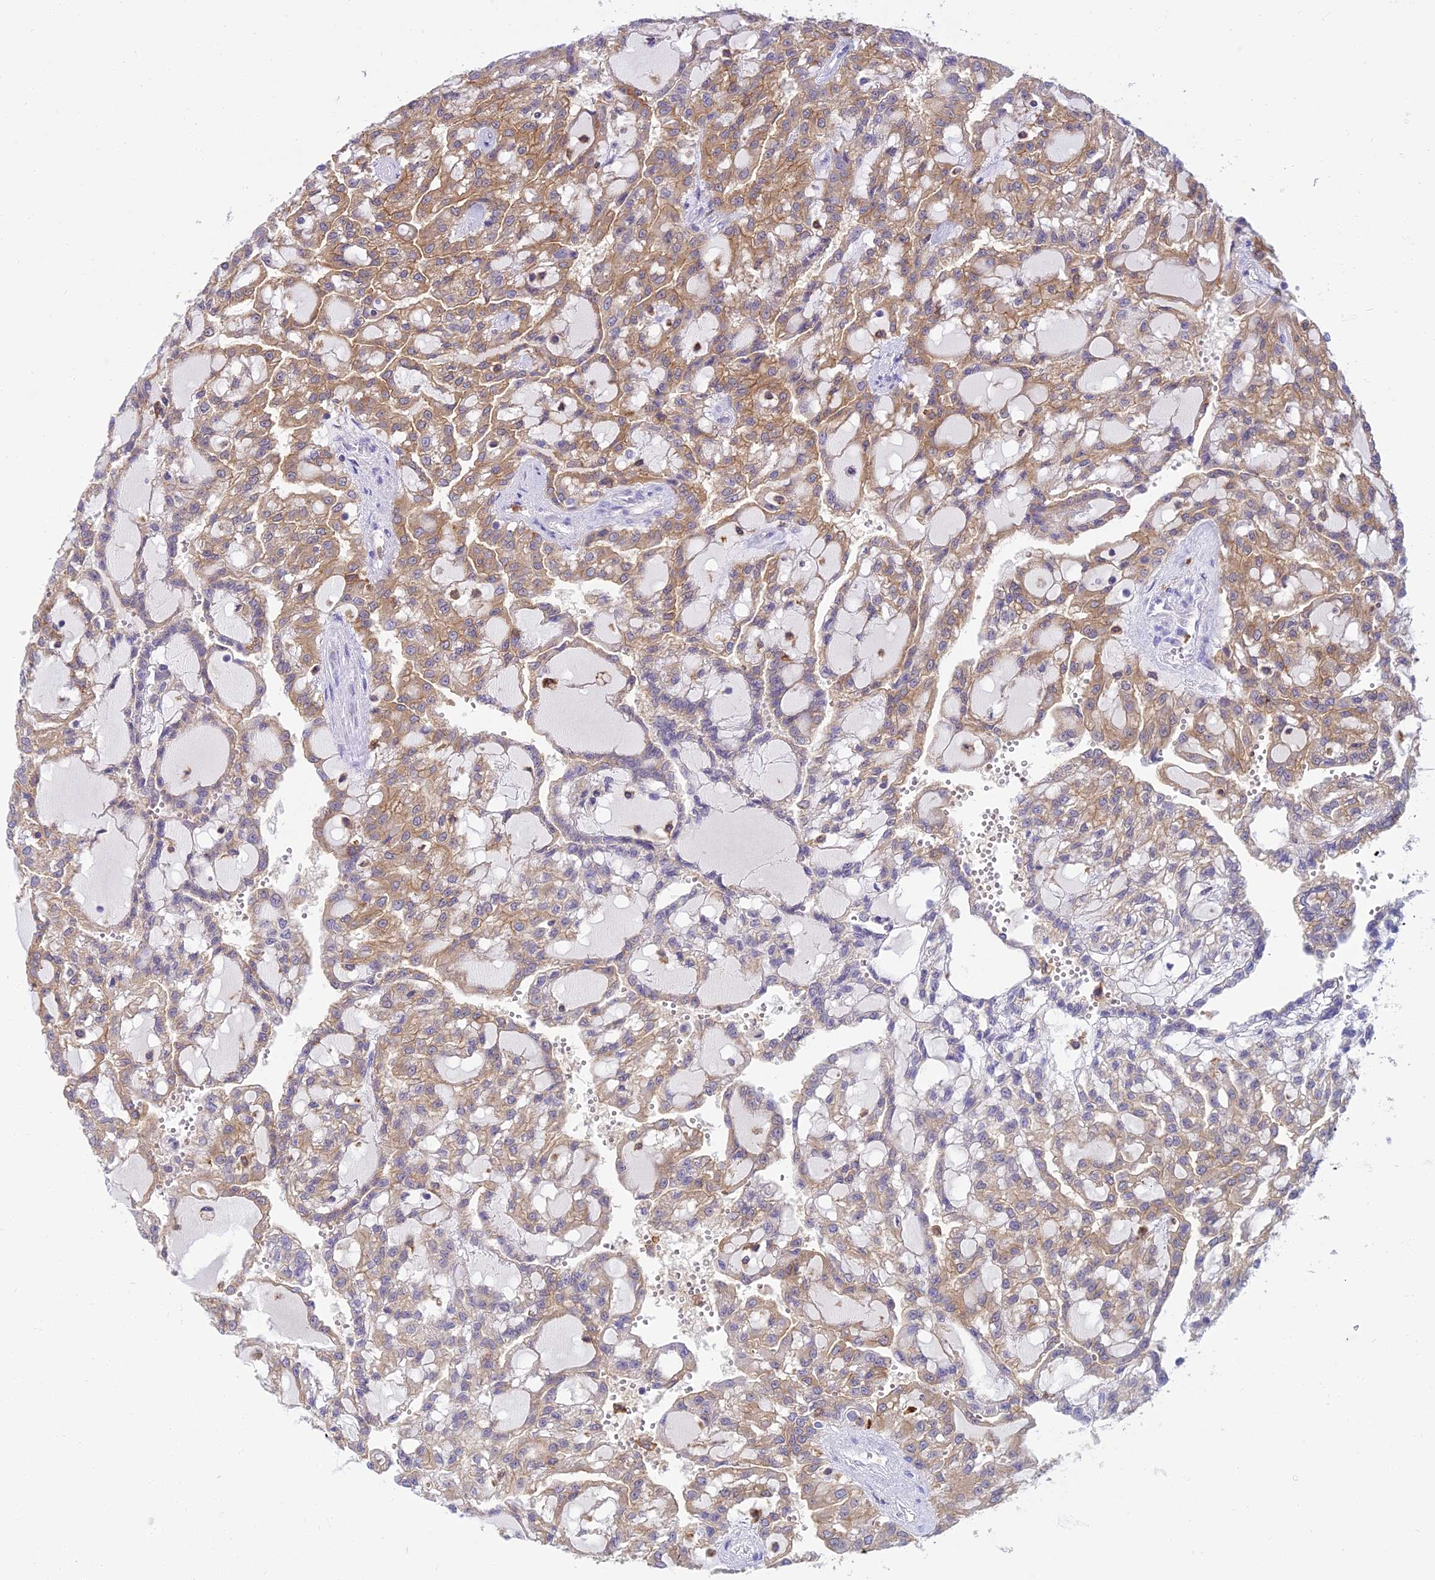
{"staining": {"intensity": "moderate", "quantity": ">75%", "location": "cytoplasmic/membranous"}, "tissue": "renal cancer", "cell_type": "Tumor cells", "image_type": "cancer", "snomed": [{"axis": "morphology", "description": "Adenocarcinoma, NOS"}, {"axis": "topography", "description": "Kidney"}], "caption": "Immunohistochemical staining of renal cancer (adenocarcinoma) demonstrates medium levels of moderate cytoplasmic/membranous expression in approximately >75% of tumor cells.", "gene": "UBE2G1", "patient": {"sex": "male", "age": 63}}